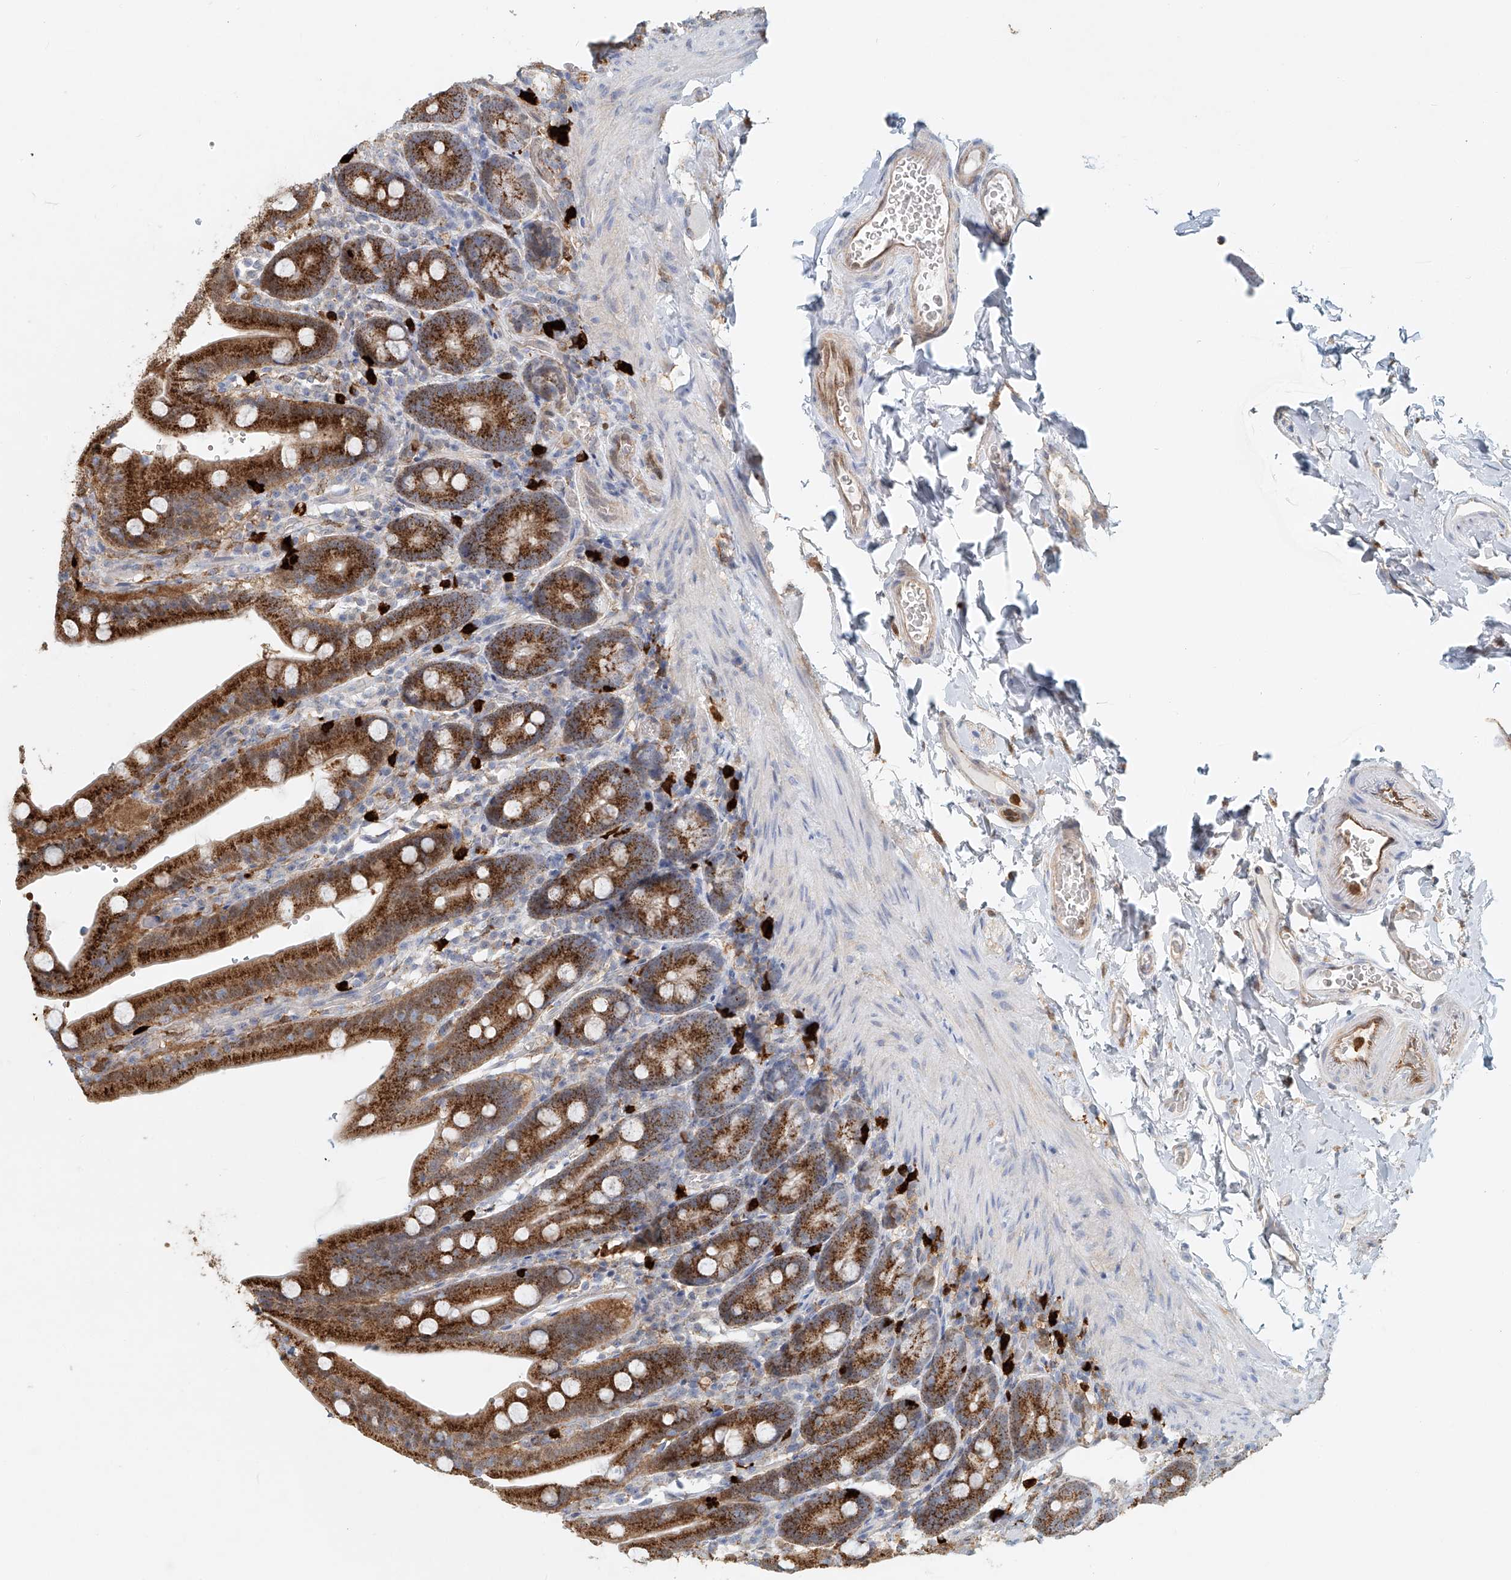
{"staining": {"intensity": "strong", "quantity": ">75%", "location": "cytoplasmic/membranous"}, "tissue": "duodenum", "cell_type": "Glandular cells", "image_type": "normal", "snomed": [{"axis": "morphology", "description": "Normal tissue, NOS"}, {"axis": "topography", "description": "Duodenum"}], "caption": "Immunohistochemical staining of normal human duodenum reveals high levels of strong cytoplasmic/membranous expression in about >75% of glandular cells.", "gene": "PTPRA", "patient": {"sex": "female", "age": 62}}